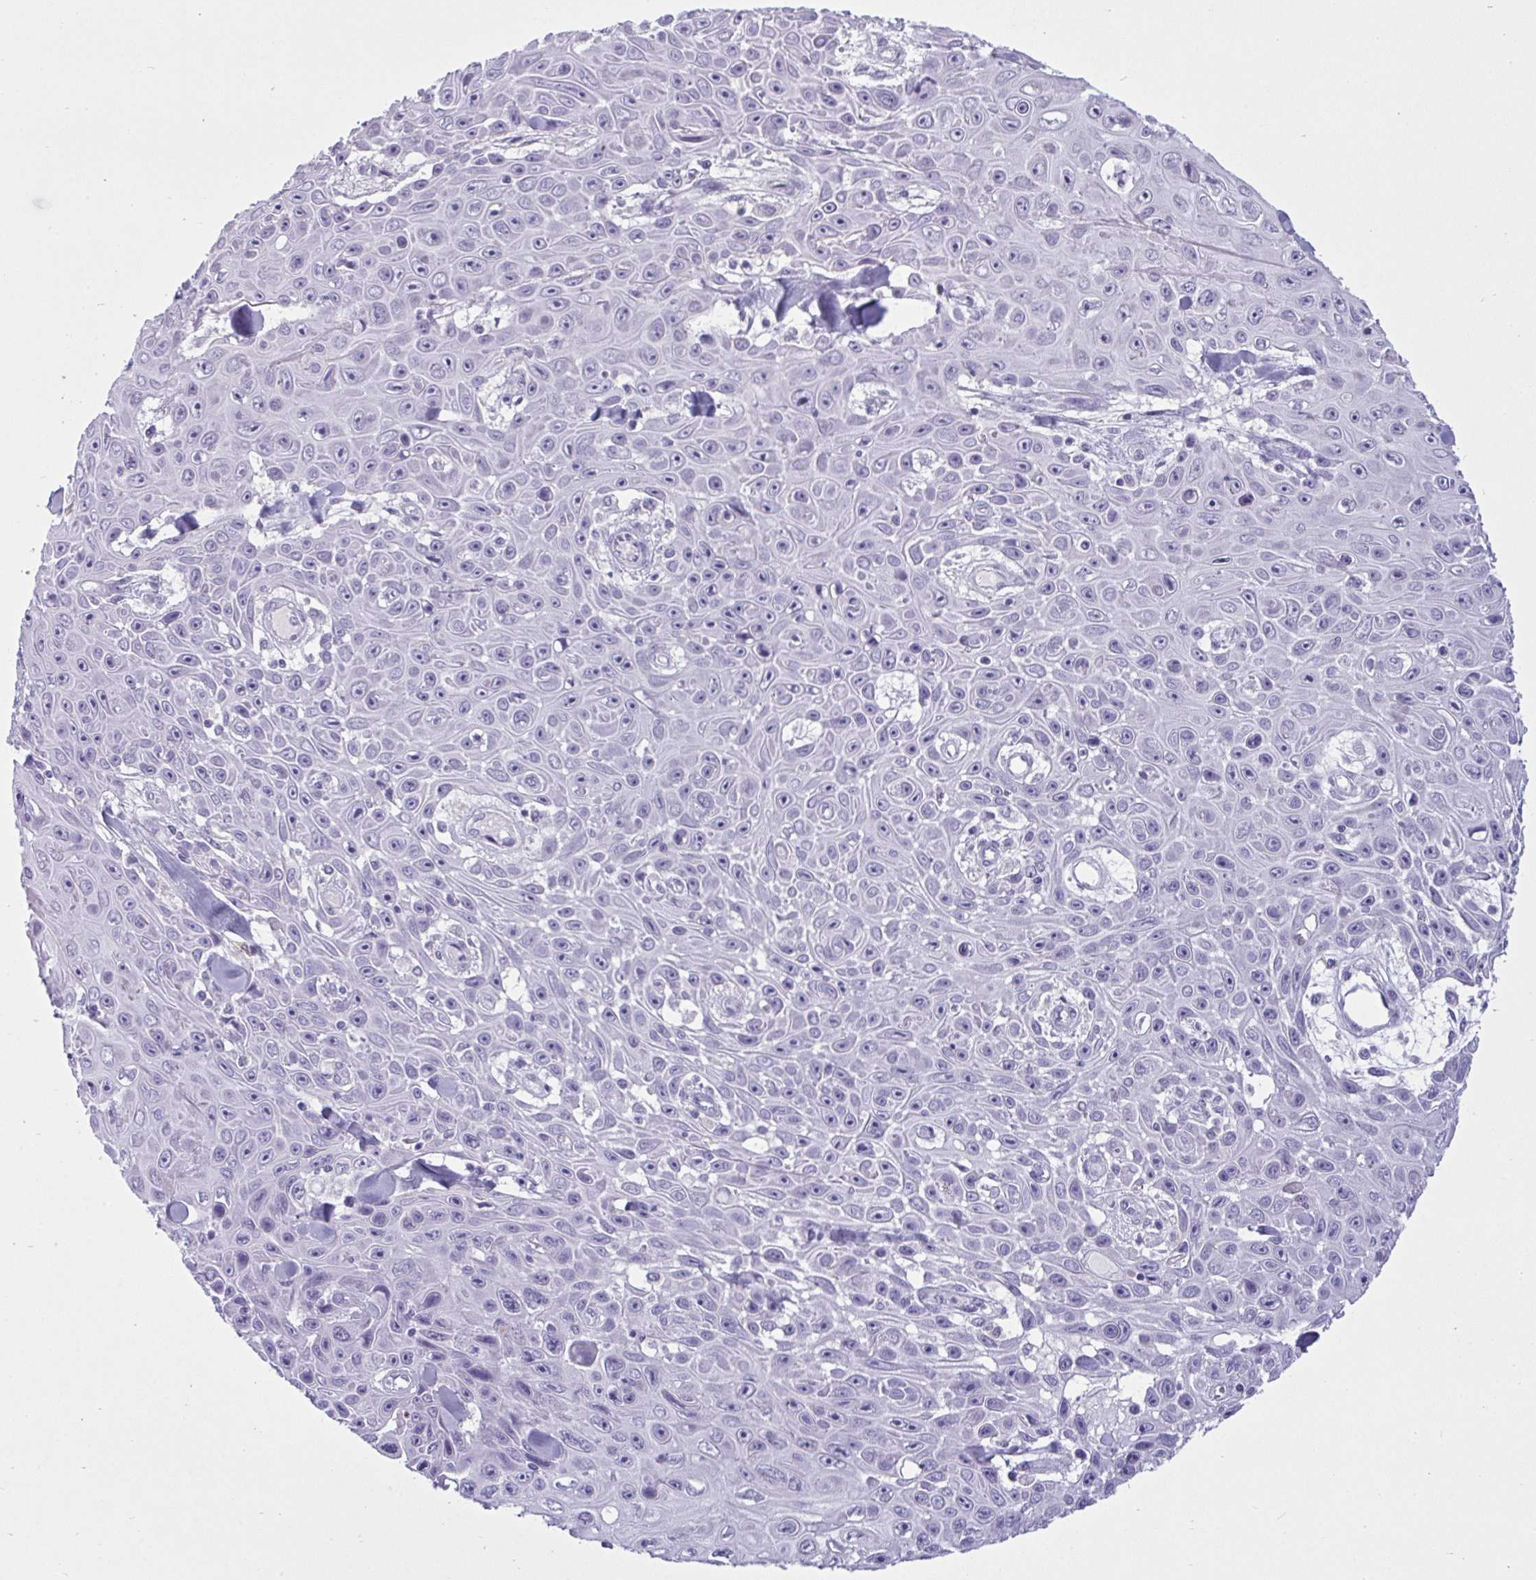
{"staining": {"intensity": "negative", "quantity": "none", "location": "none"}, "tissue": "skin cancer", "cell_type": "Tumor cells", "image_type": "cancer", "snomed": [{"axis": "morphology", "description": "Squamous cell carcinoma, NOS"}, {"axis": "topography", "description": "Skin"}], "caption": "Tumor cells show no significant protein staining in skin cancer (squamous cell carcinoma). (Brightfield microscopy of DAB (3,3'-diaminobenzidine) immunohistochemistry (IHC) at high magnification).", "gene": "ARHGAP42", "patient": {"sex": "male", "age": 82}}